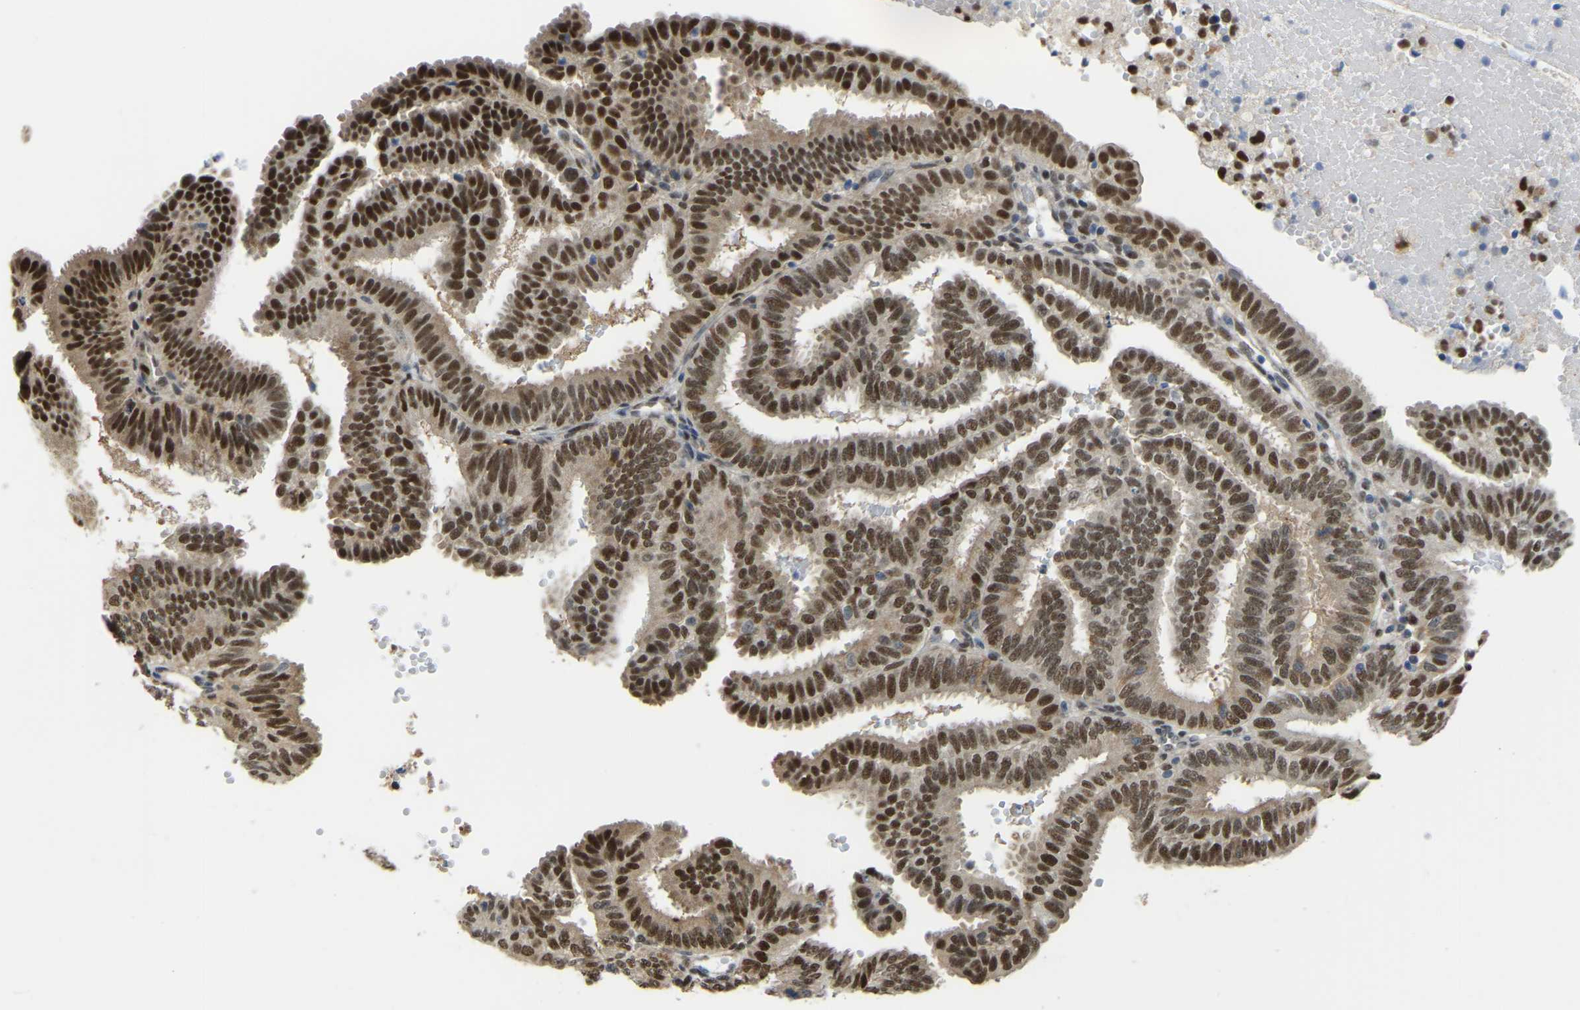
{"staining": {"intensity": "strong", "quantity": ">75%", "location": "nuclear"}, "tissue": "endometrial cancer", "cell_type": "Tumor cells", "image_type": "cancer", "snomed": [{"axis": "morphology", "description": "Adenocarcinoma, NOS"}, {"axis": "topography", "description": "Endometrium"}], "caption": "About >75% of tumor cells in endometrial adenocarcinoma reveal strong nuclear protein staining as visualized by brown immunohistochemical staining.", "gene": "KLRG2", "patient": {"sex": "female", "age": 58}}